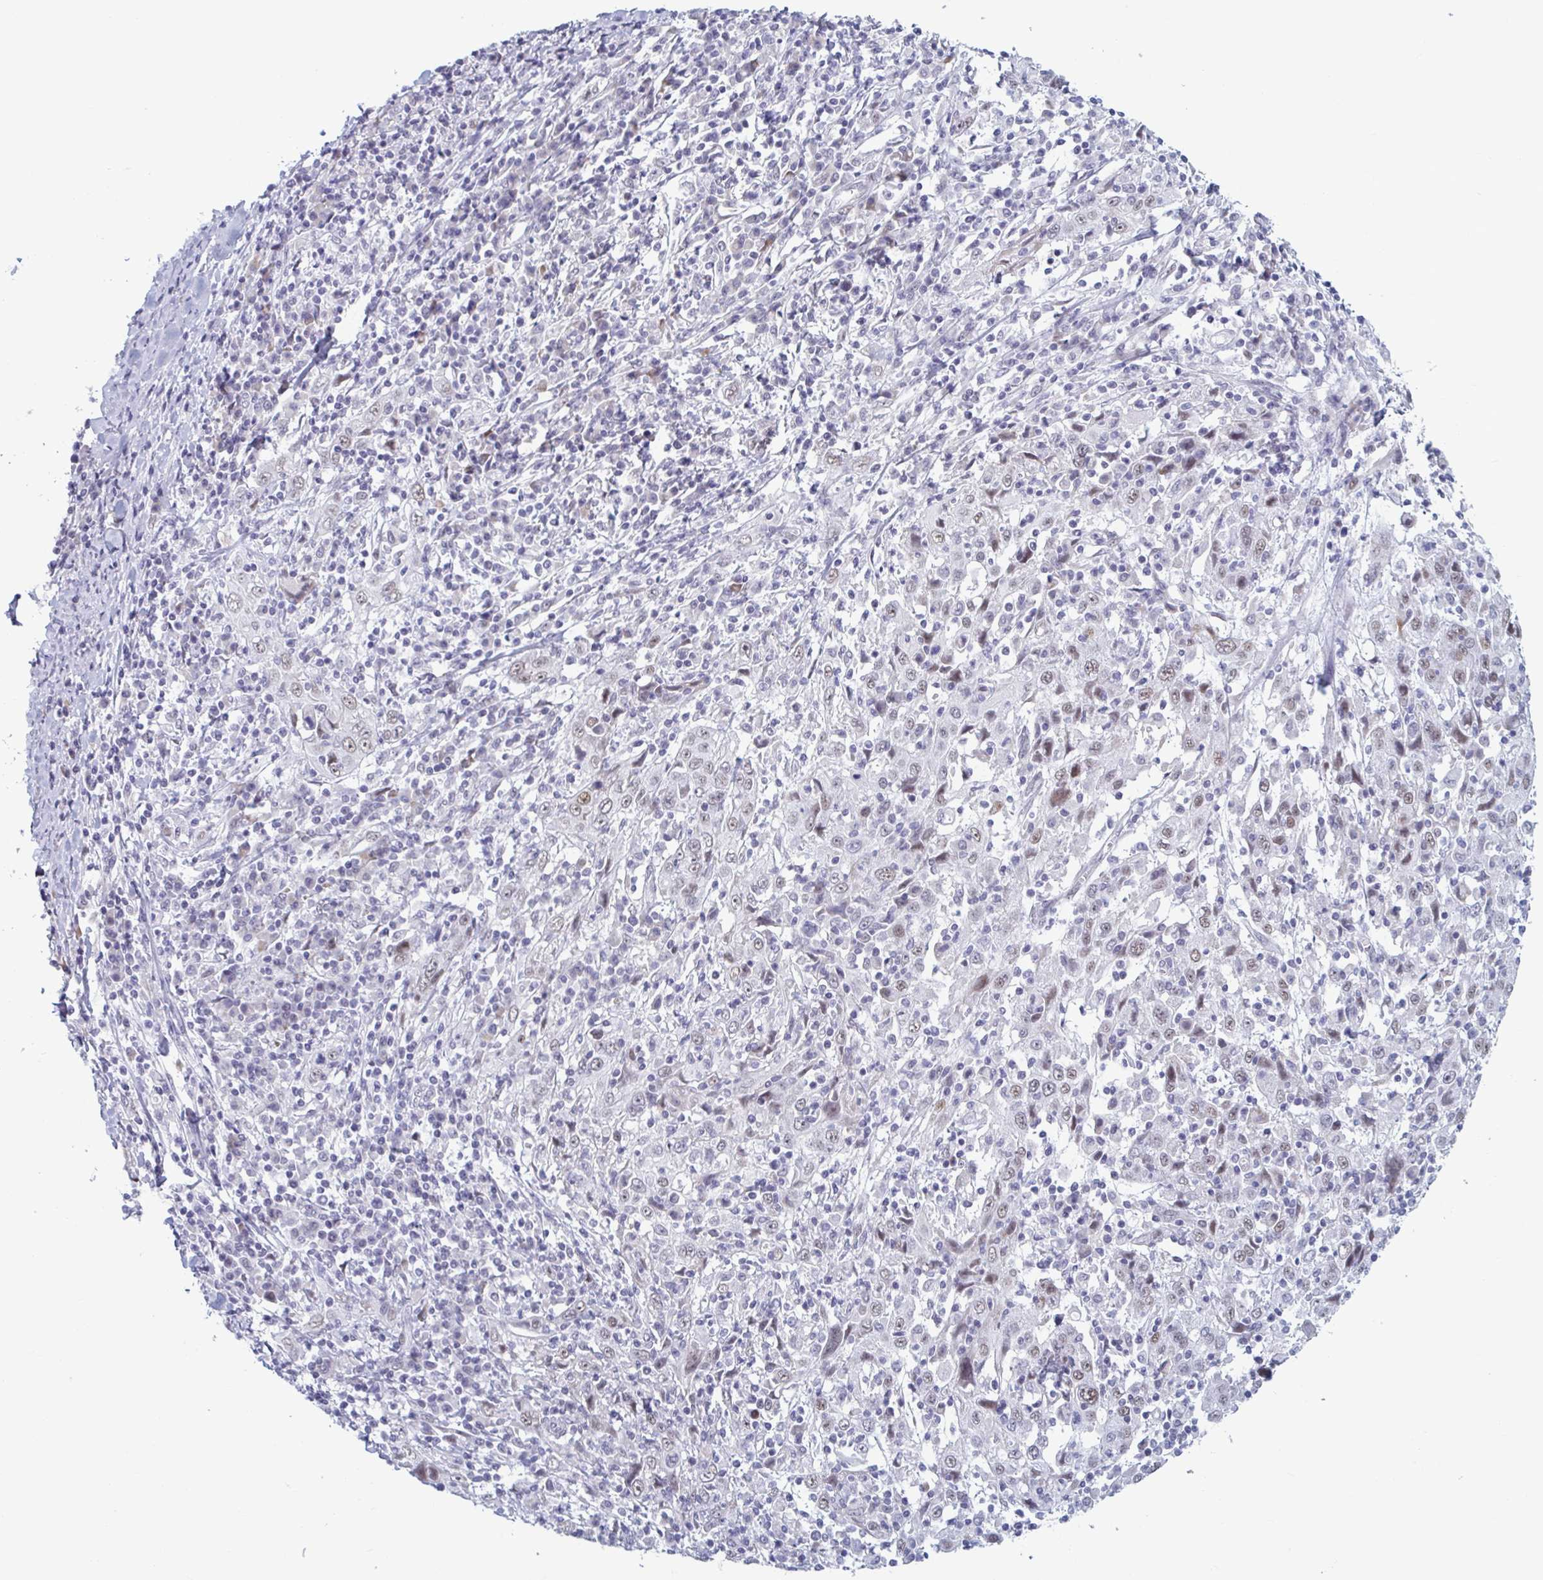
{"staining": {"intensity": "weak", "quantity": "25%-75%", "location": "nuclear"}, "tissue": "cervical cancer", "cell_type": "Tumor cells", "image_type": "cancer", "snomed": [{"axis": "morphology", "description": "Squamous cell carcinoma, NOS"}, {"axis": "topography", "description": "Cervix"}], "caption": "Brown immunohistochemical staining in cervical cancer (squamous cell carcinoma) reveals weak nuclear expression in approximately 25%-75% of tumor cells.", "gene": "MSMB", "patient": {"sex": "female", "age": 46}}